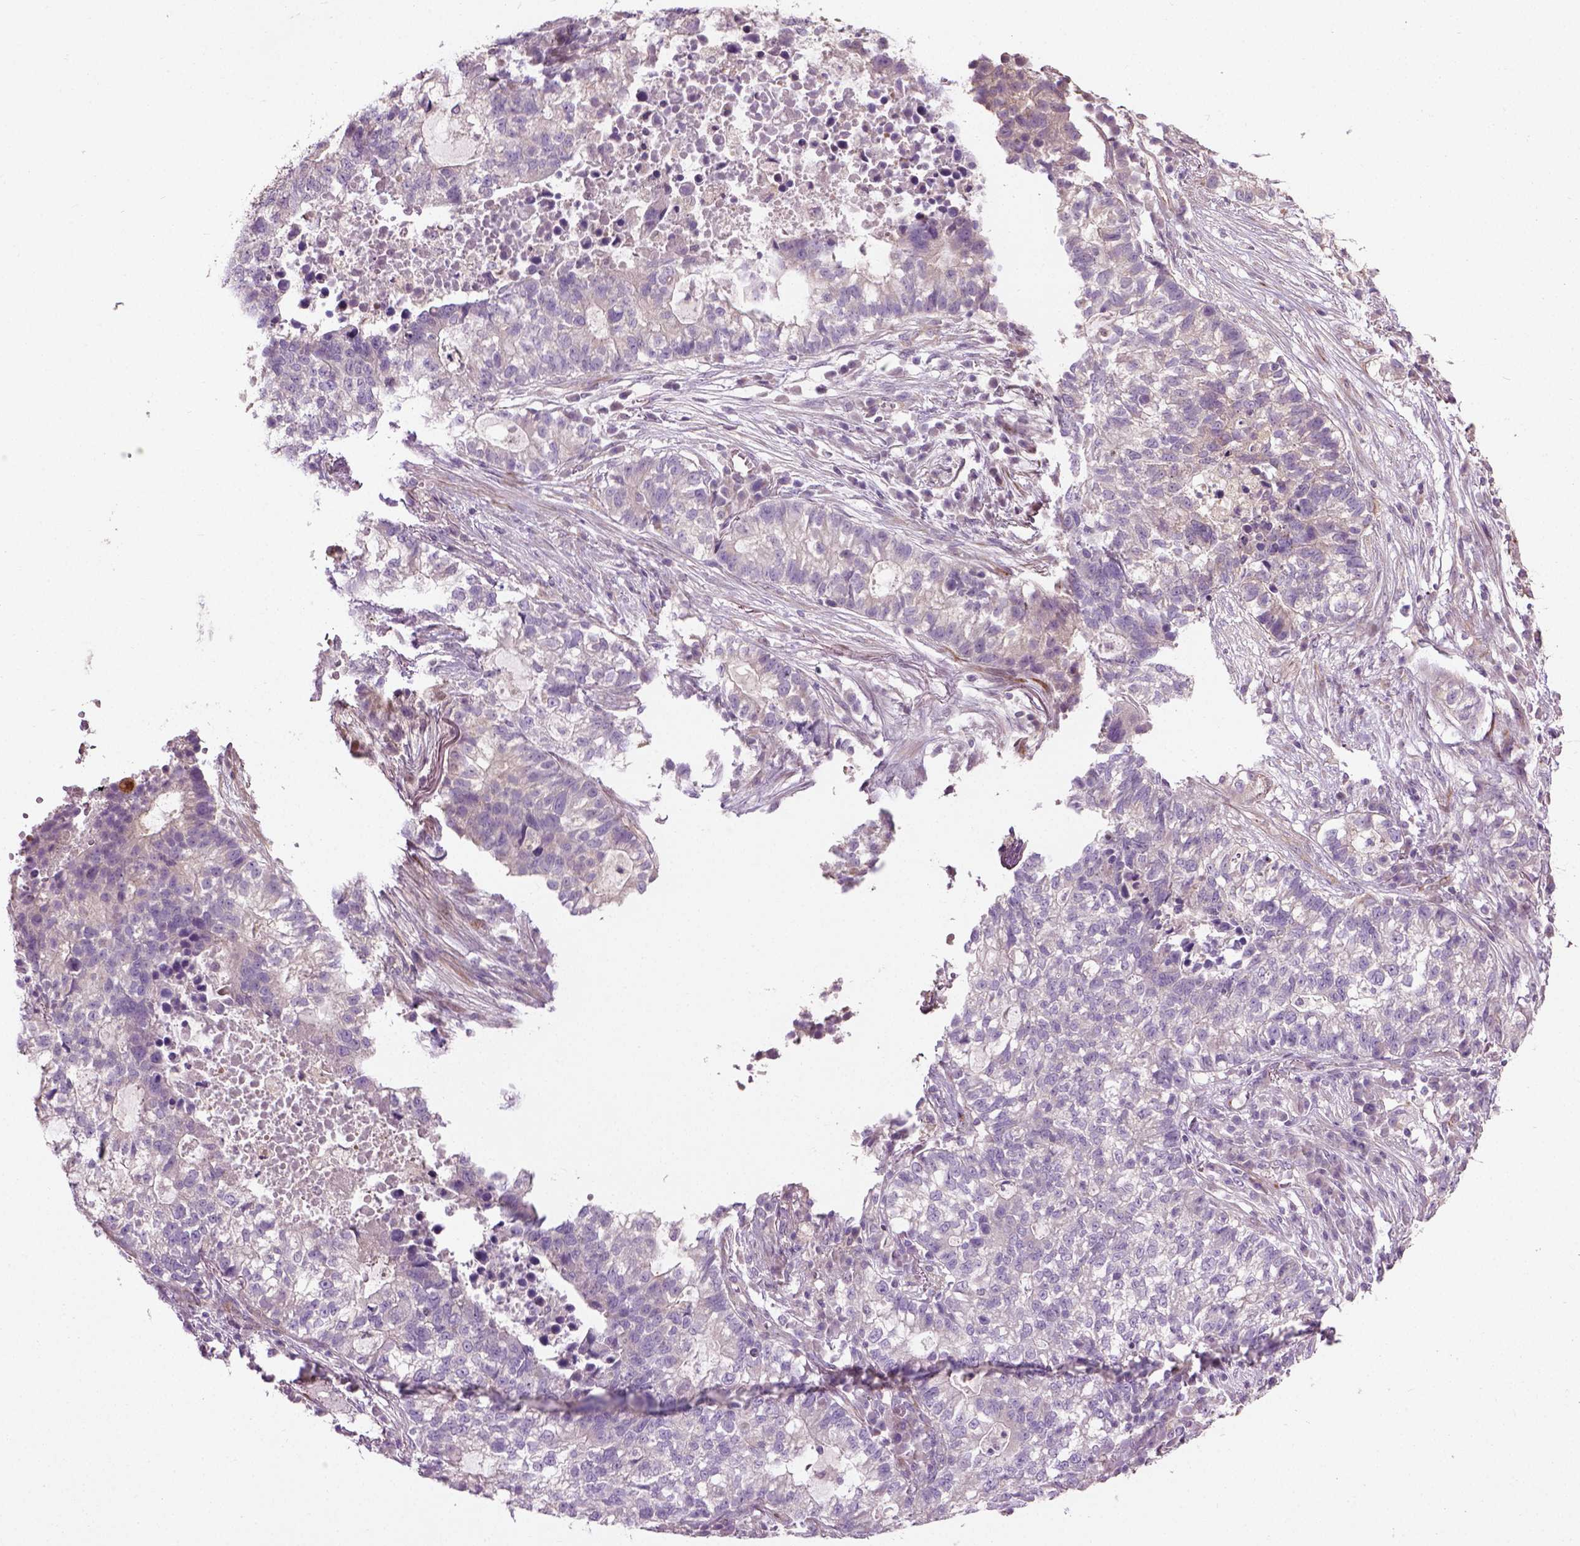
{"staining": {"intensity": "negative", "quantity": "none", "location": "none"}, "tissue": "lung cancer", "cell_type": "Tumor cells", "image_type": "cancer", "snomed": [{"axis": "morphology", "description": "Adenocarcinoma, NOS"}, {"axis": "topography", "description": "Lung"}], "caption": "This is an IHC photomicrograph of human adenocarcinoma (lung). There is no positivity in tumor cells.", "gene": "PKP3", "patient": {"sex": "male", "age": 57}}